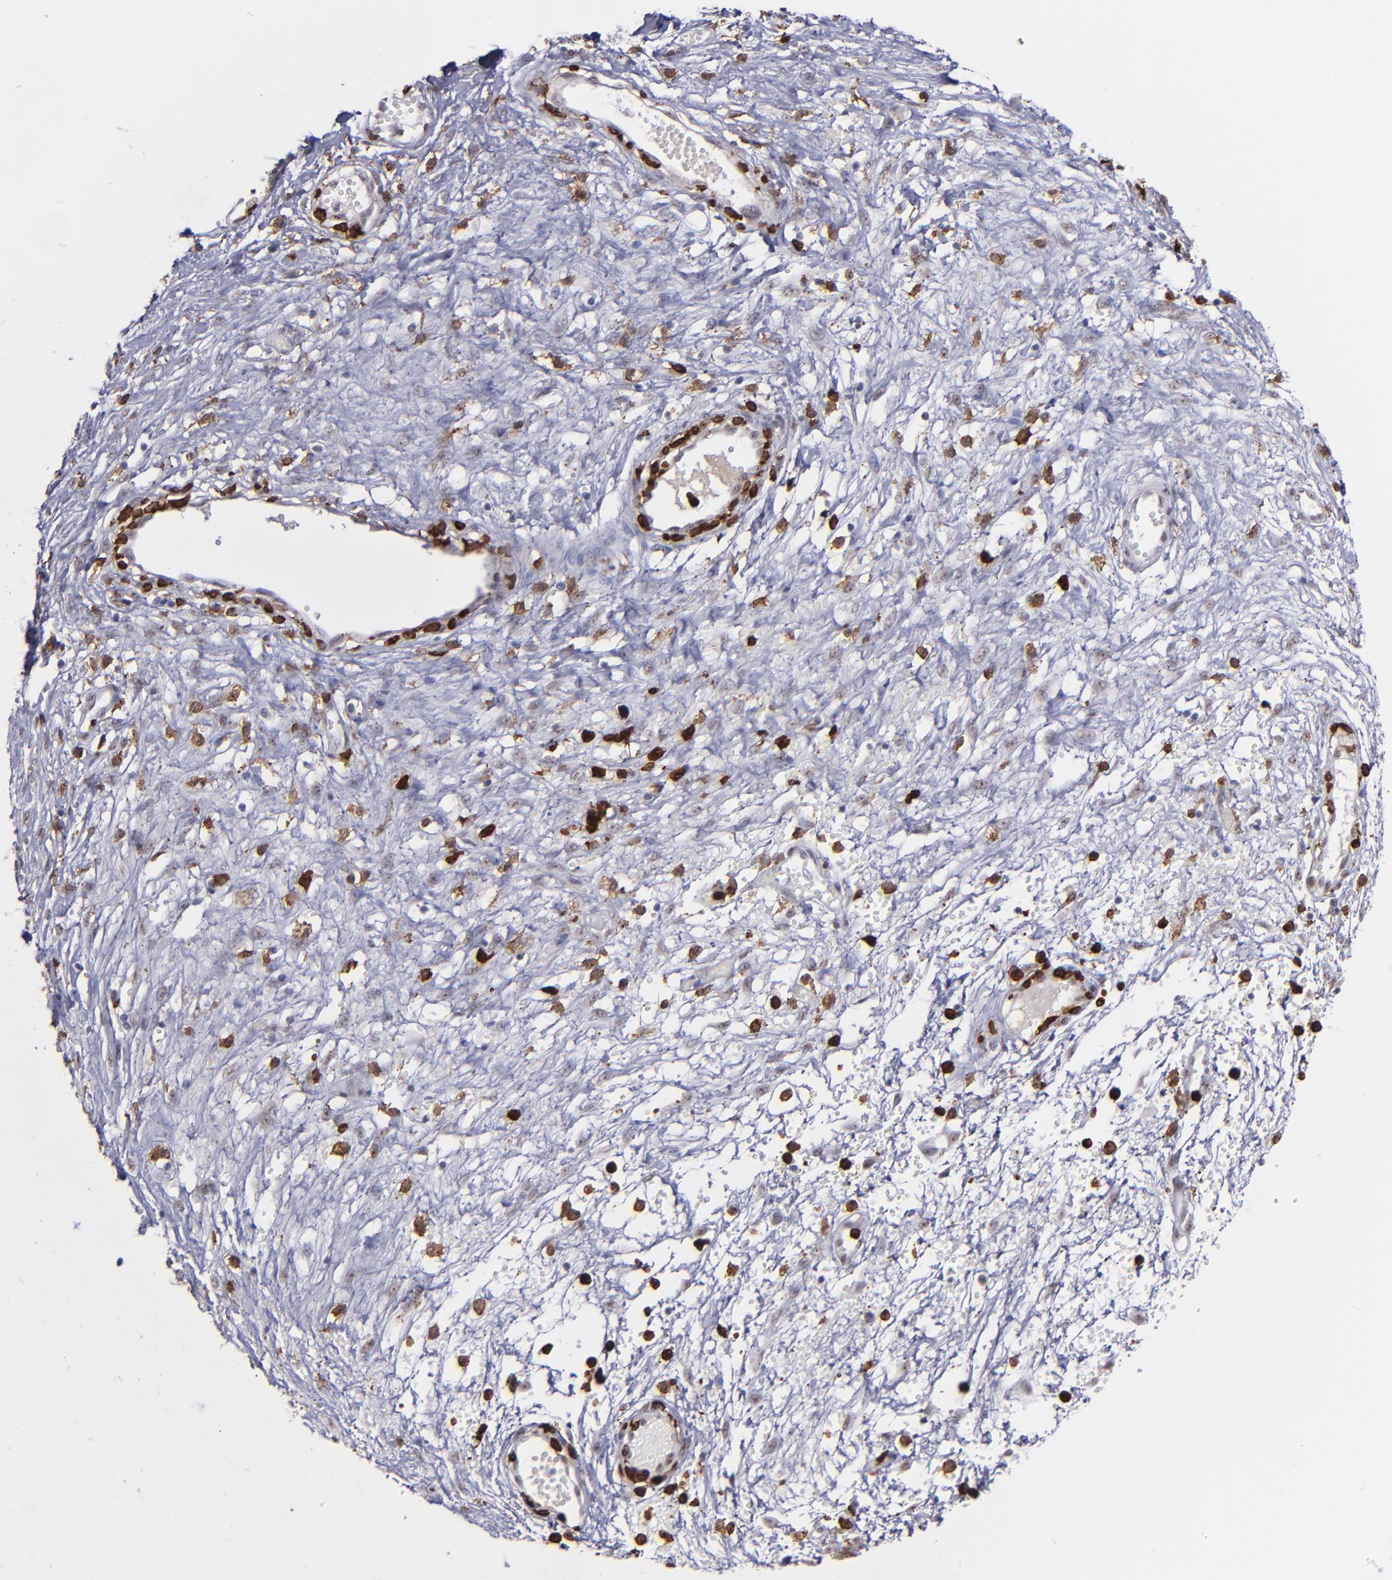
{"staining": {"intensity": "negative", "quantity": "none", "location": "none"}, "tissue": "ovarian cancer", "cell_type": "Tumor cells", "image_type": "cancer", "snomed": [{"axis": "morphology", "description": "Carcinoma, endometroid"}, {"axis": "topography", "description": "Ovary"}], "caption": "Immunohistochemical staining of ovarian endometroid carcinoma exhibits no significant expression in tumor cells. Nuclei are stained in blue.", "gene": "NCF2", "patient": {"sex": "female", "age": 42}}